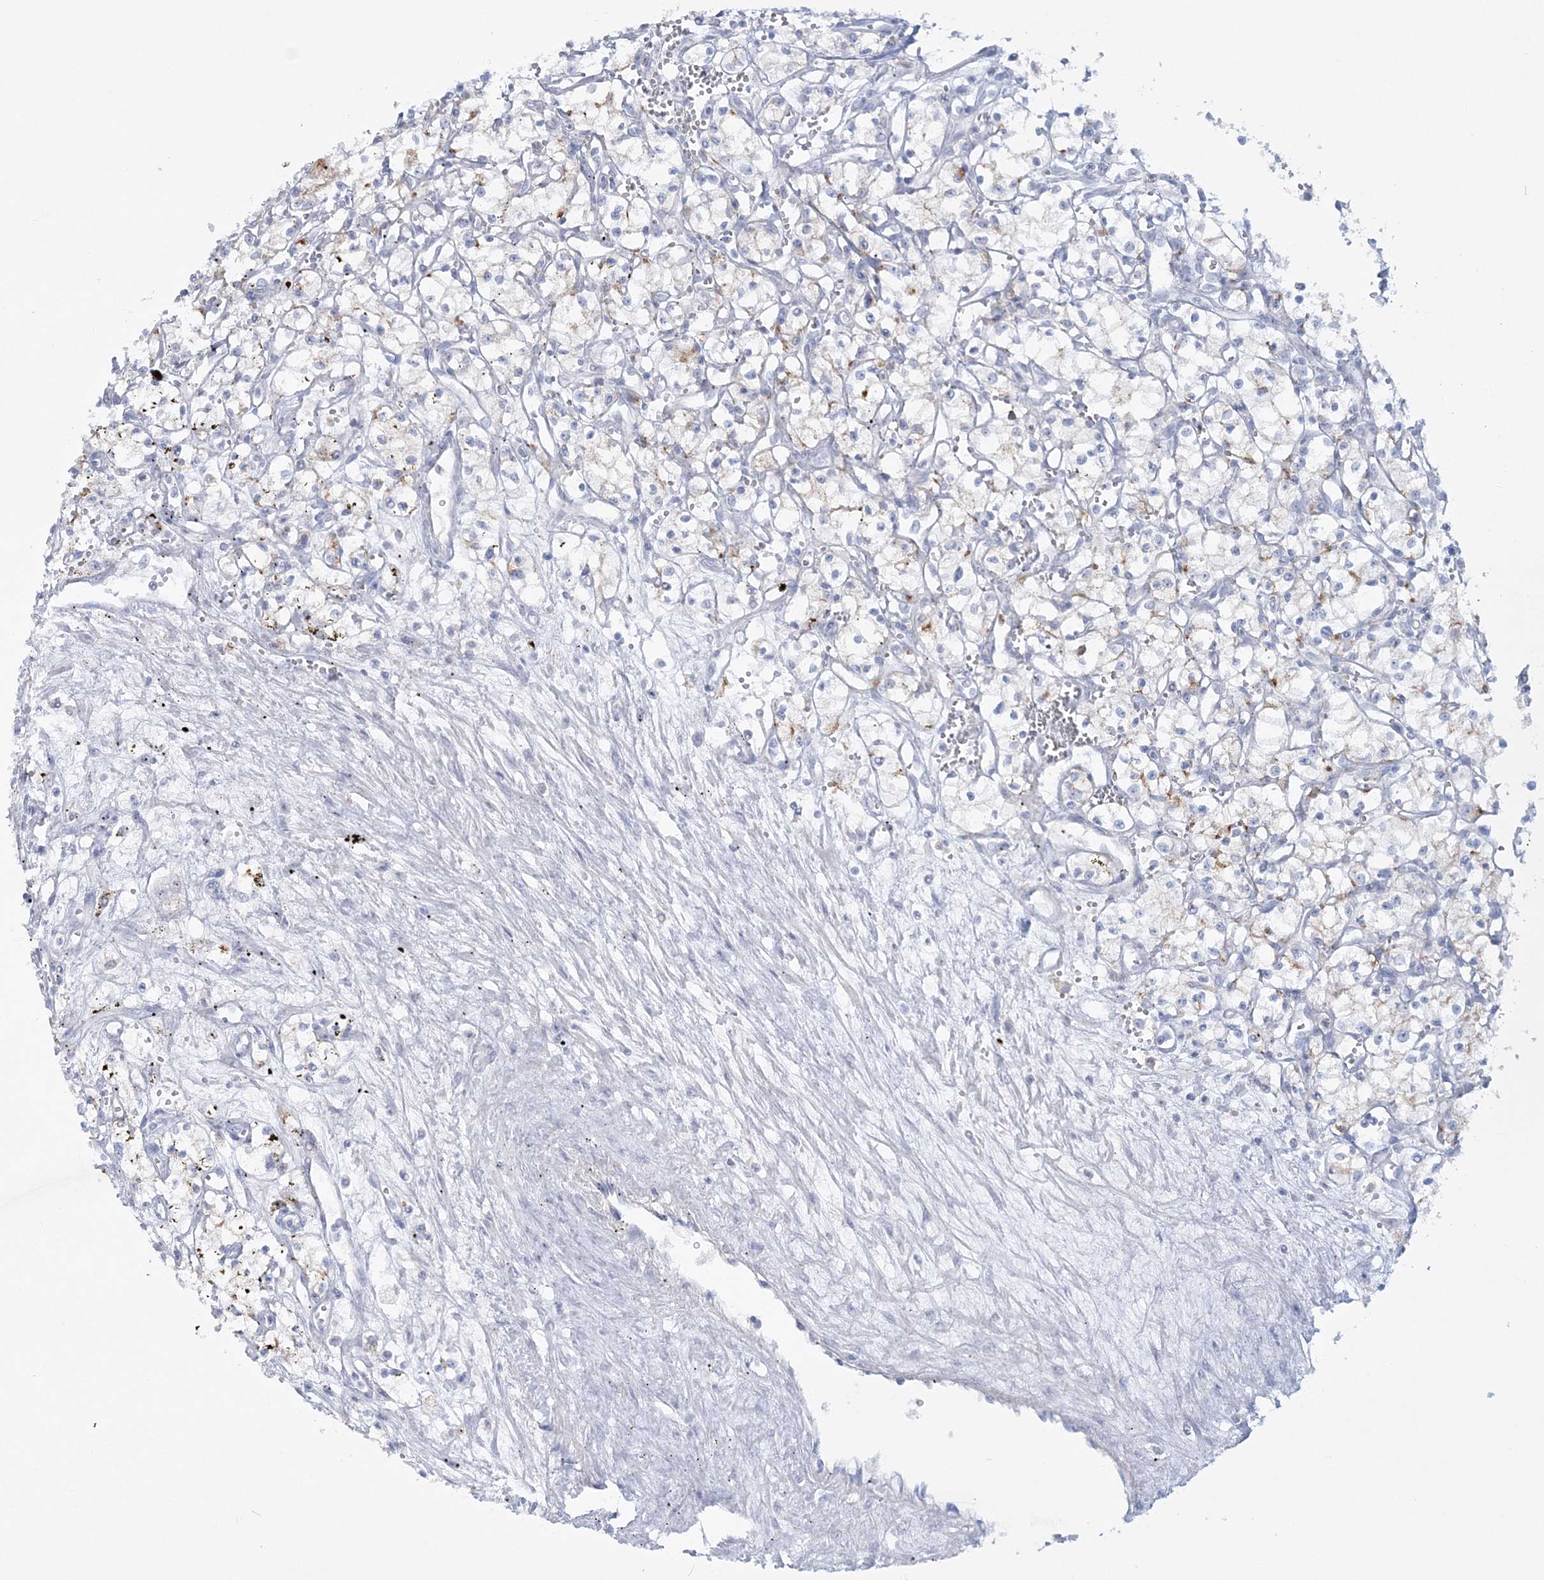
{"staining": {"intensity": "negative", "quantity": "none", "location": "none"}, "tissue": "renal cancer", "cell_type": "Tumor cells", "image_type": "cancer", "snomed": [{"axis": "morphology", "description": "Adenocarcinoma, NOS"}, {"axis": "topography", "description": "Kidney"}], "caption": "The immunohistochemistry (IHC) histopathology image has no significant staining in tumor cells of renal cancer (adenocarcinoma) tissue.", "gene": "WDSUB1", "patient": {"sex": "male", "age": 59}}